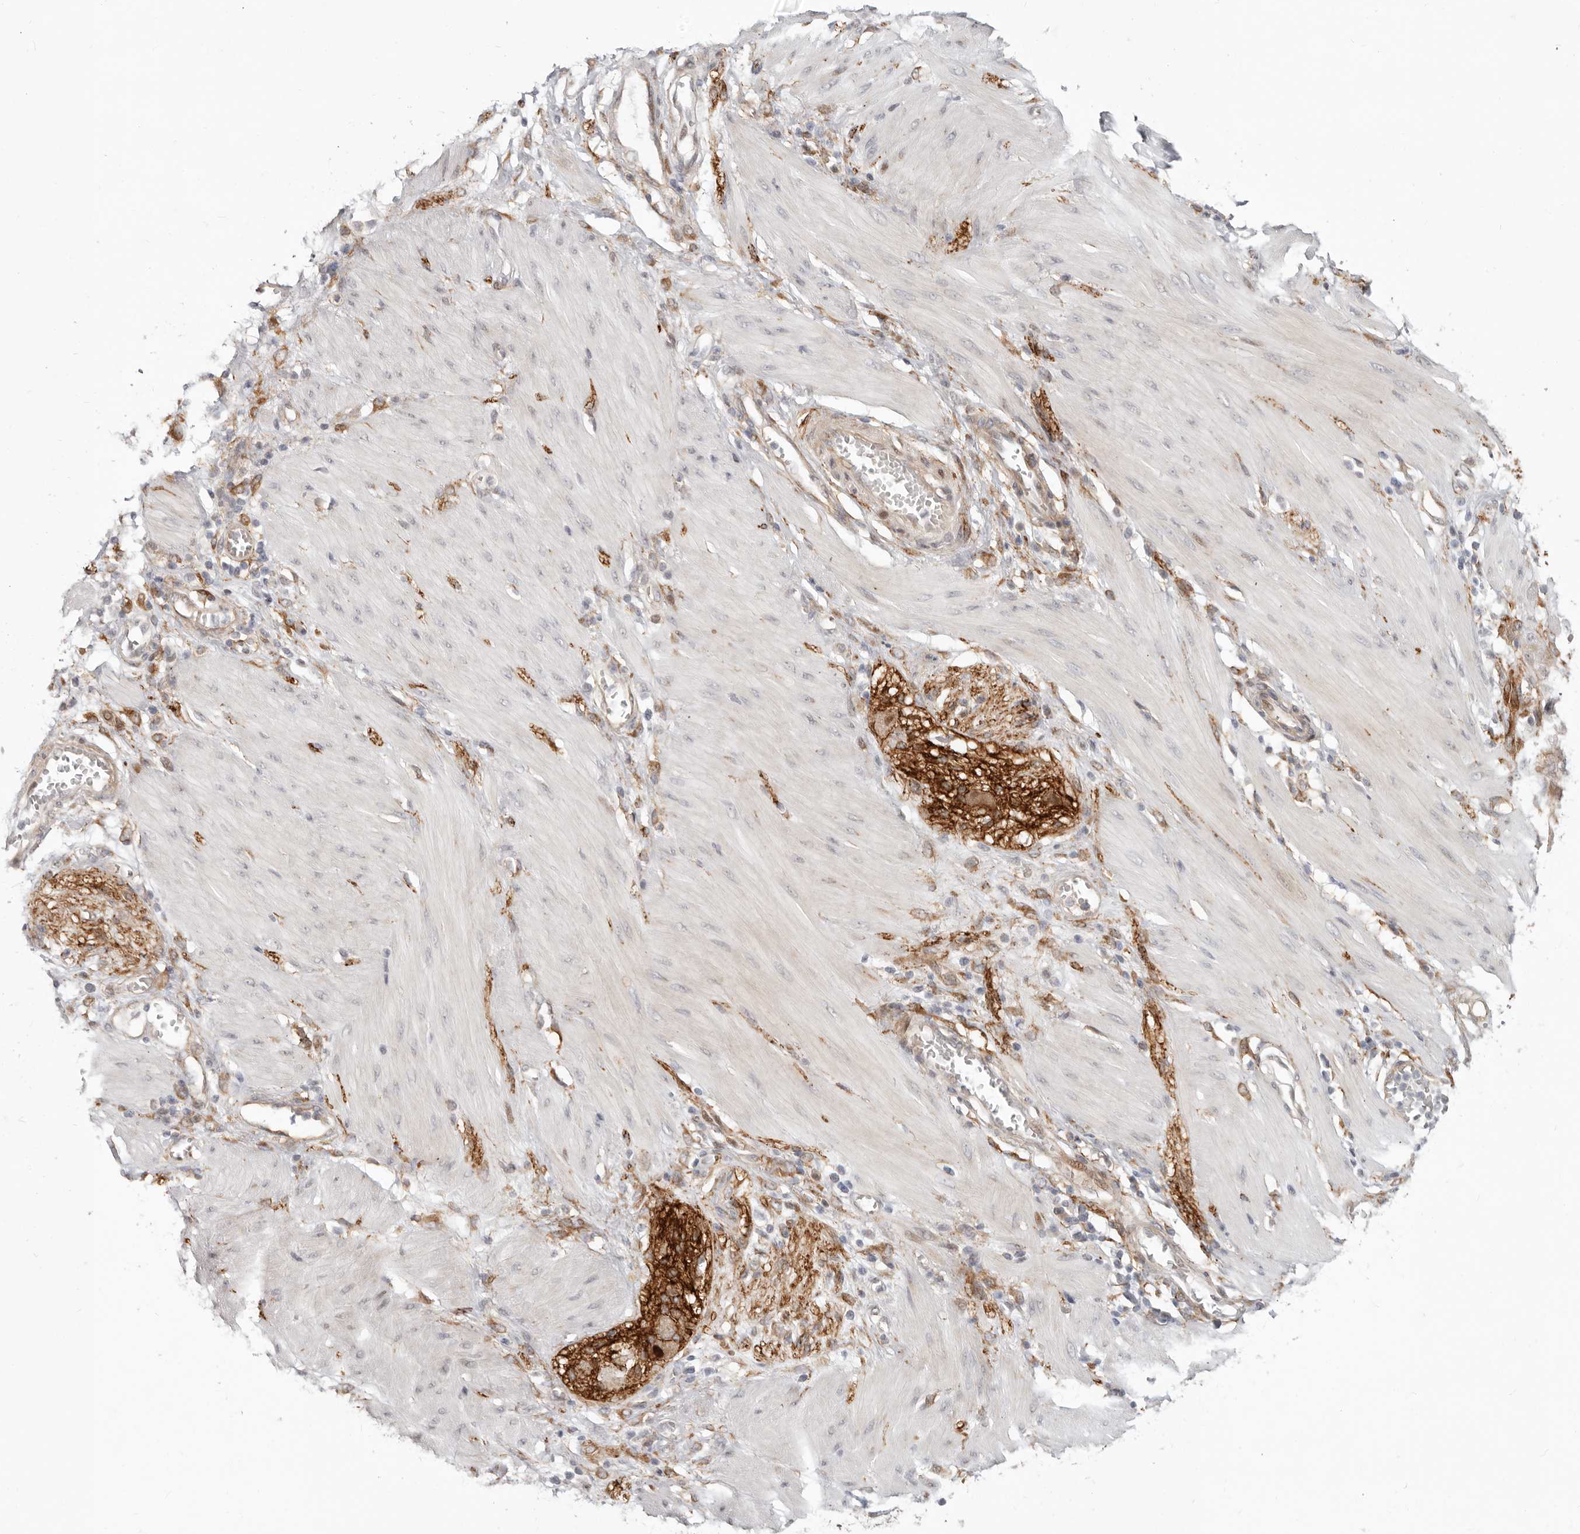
{"staining": {"intensity": "weak", "quantity": "<25%", "location": "cytoplasmic/membranous"}, "tissue": "stomach cancer", "cell_type": "Tumor cells", "image_type": "cancer", "snomed": [{"axis": "morphology", "description": "Adenocarcinoma, NOS"}, {"axis": "topography", "description": "Stomach"}, {"axis": "topography", "description": "Stomach, lower"}], "caption": "An image of human adenocarcinoma (stomach) is negative for staining in tumor cells. (DAB (3,3'-diaminobenzidine) immunohistochemistry, high magnification).", "gene": "SZT2", "patient": {"sex": "female", "age": 48}}